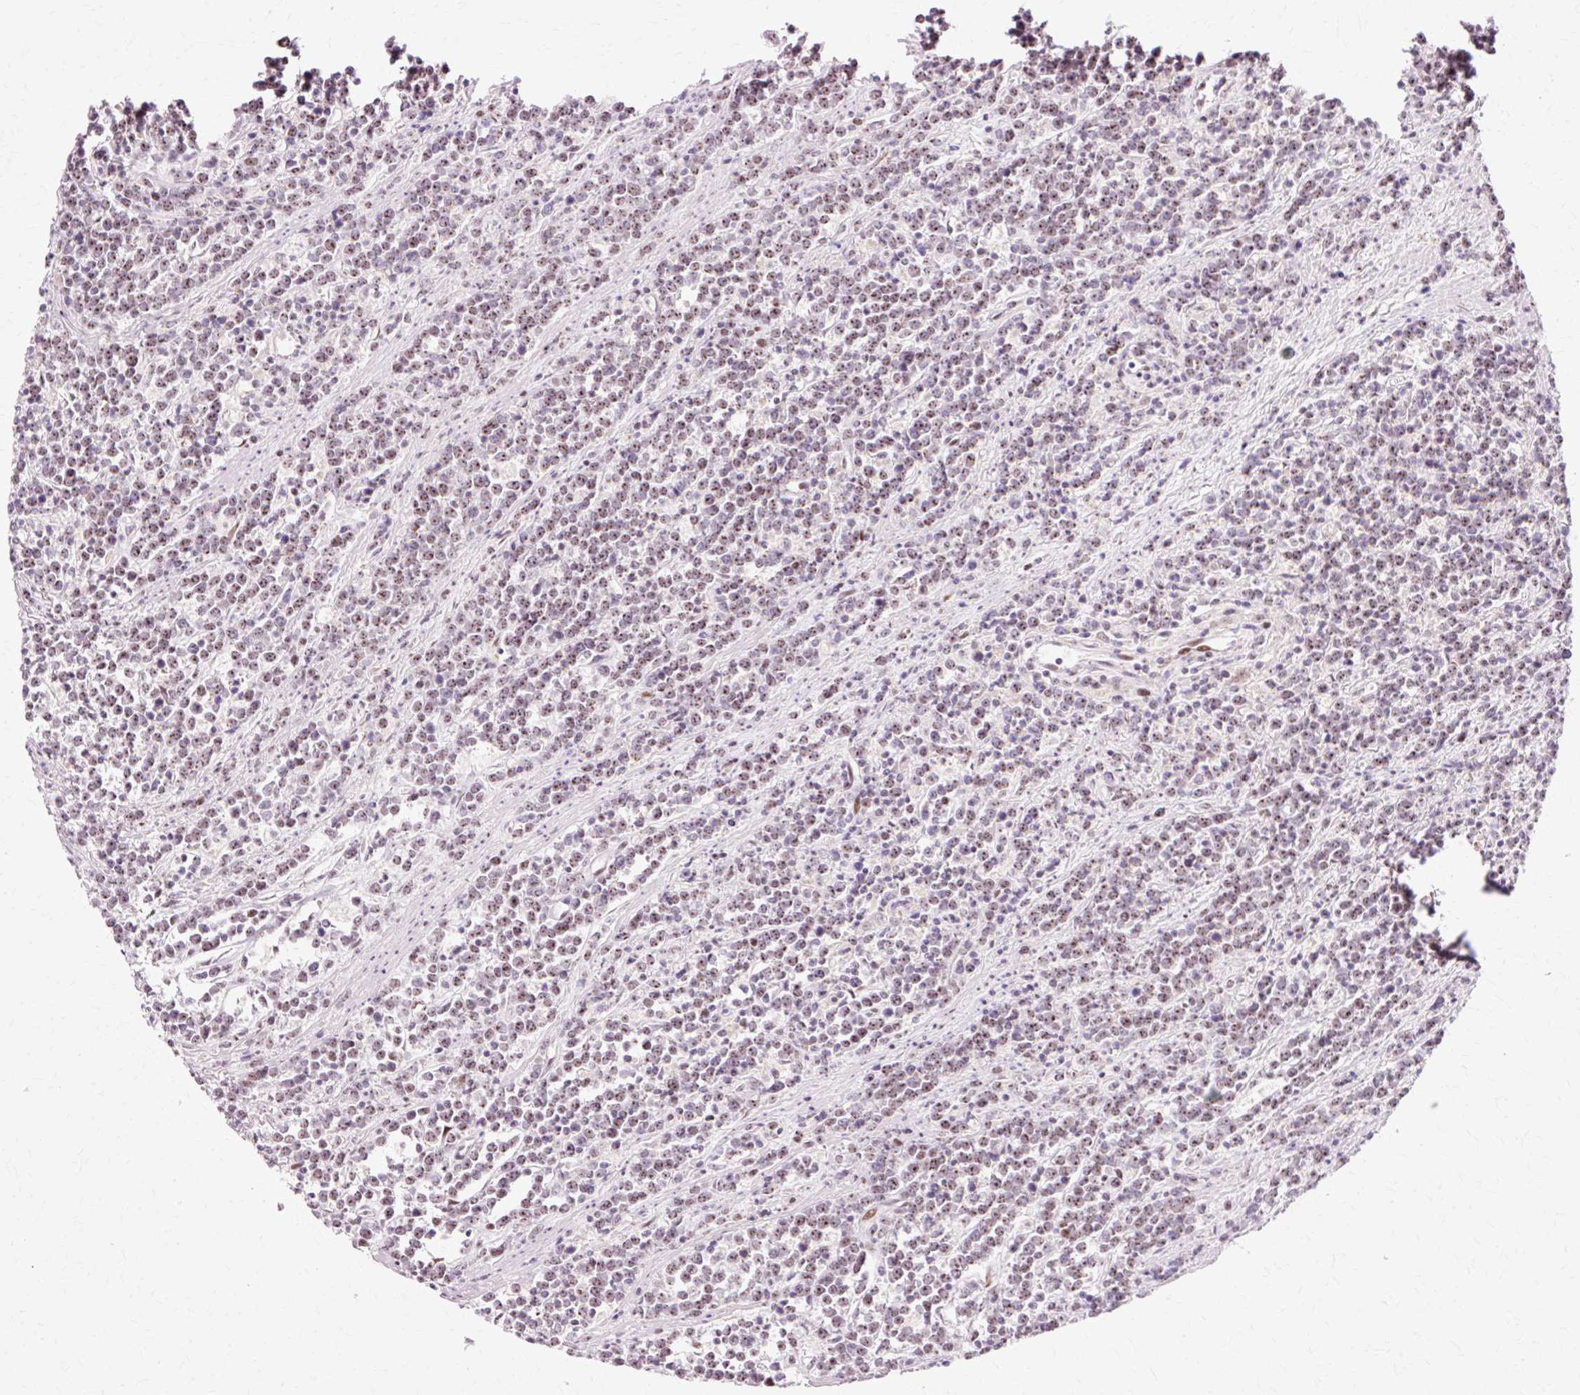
{"staining": {"intensity": "weak", "quantity": ">75%", "location": "nuclear"}, "tissue": "lymphoma", "cell_type": "Tumor cells", "image_type": "cancer", "snomed": [{"axis": "morphology", "description": "Malignant lymphoma, non-Hodgkin's type, High grade"}, {"axis": "topography", "description": "Small intestine"}, {"axis": "topography", "description": "Colon"}], "caption": "Immunohistochemical staining of human lymphoma exhibits weak nuclear protein staining in approximately >75% of tumor cells.", "gene": "MACROD2", "patient": {"sex": "male", "age": 8}}